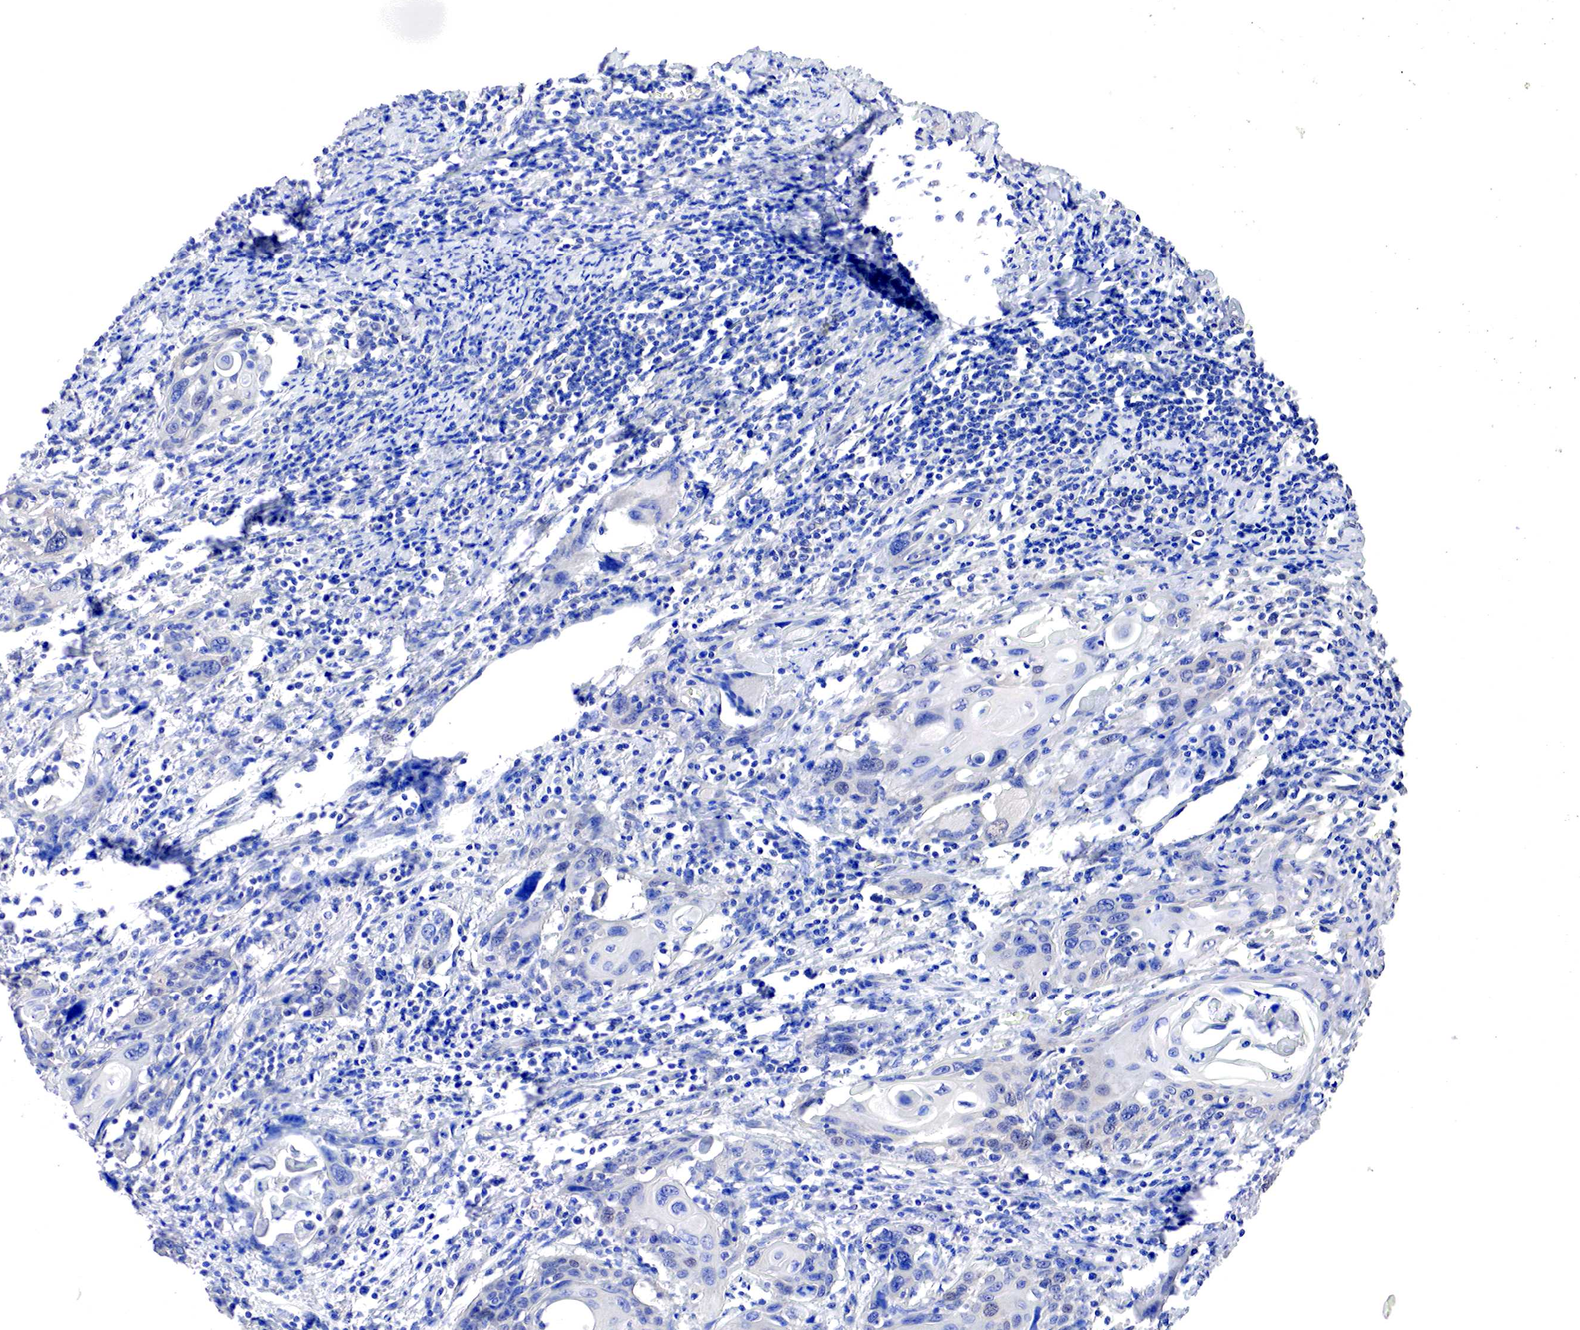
{"staining": {"intensity": "negative", "quantity": "none", "location": "none"}, "tissue": "cervical cancer", "cell_type": "Tumor cells", "image_type": "cancer", "snomed": [{"axis": "morphology", "description": "Squamous cell carcinoma, NOS"}, {"axis": "topography", "description": "Cervix"}], "caption": "Cervical squamous cell carcinoma was stained to show a protein in brown. There is no significant staining in tumor cells.", "gene": "PABIR2", "patient": {"sex": "female", "age": 54}}